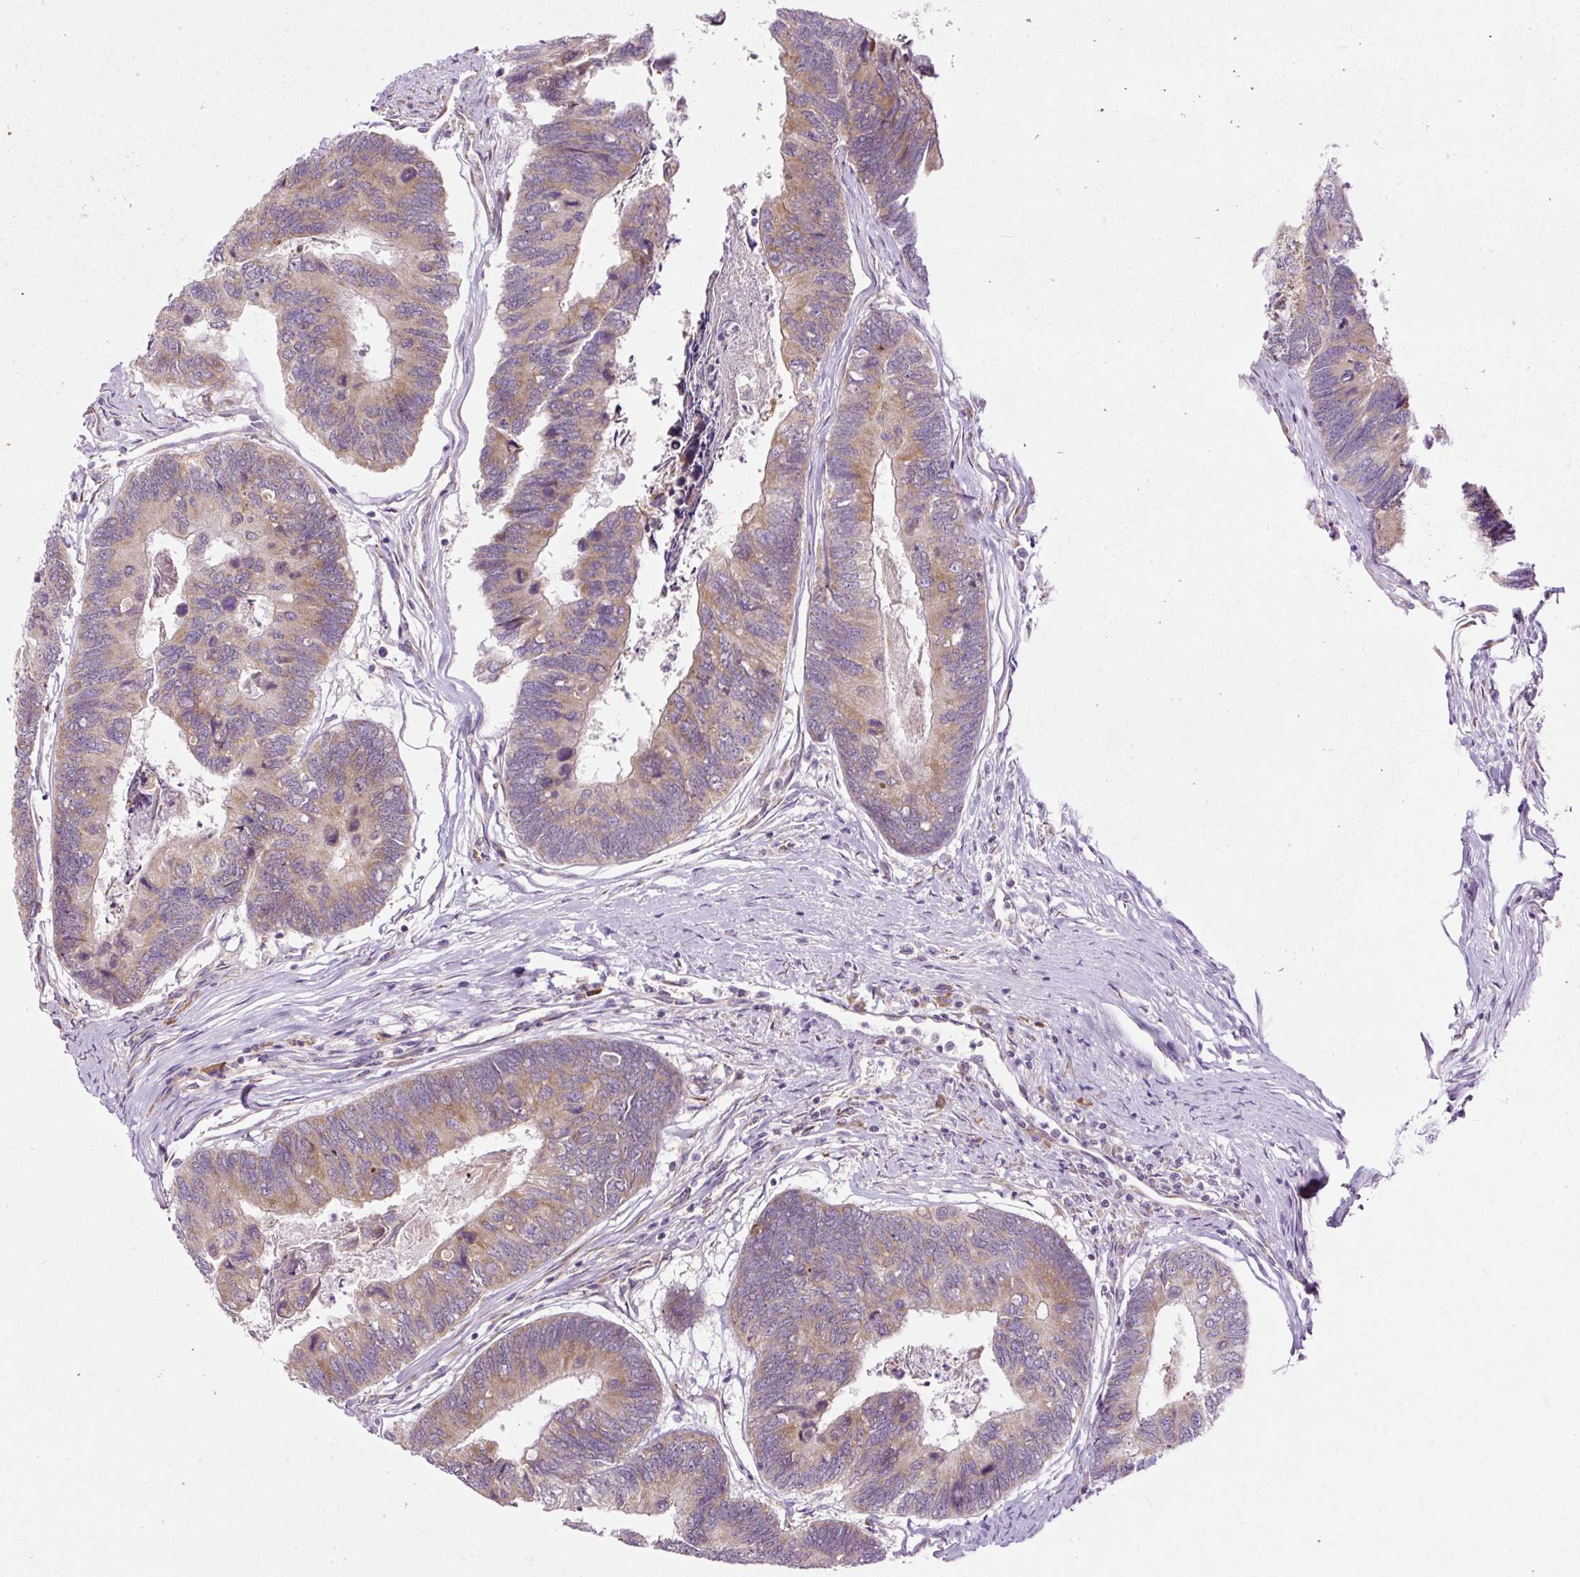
{"staining": {"intensity": "moderate", "quantity": "25%-75%", "location": "cytoplasmic/membranous"}, "tissue": "colorectal cancer", "cell_type": "Tumor cells", "image_type": "cancer", "snomed": [{"axis": "morphology", "description": "Adenocarcinoma, NOS"}, {"axis": "topography", "description": "Colon"}], "caption": "Immunohistochemistry (IHC) of human colorectal adenocarcinoma displays medium levels of moderate cytoplasmic/membranous staining in about 25%-75% of tumor cells.", "gene": "FMC1", "patient": {"sex": "female", "age": 67}}